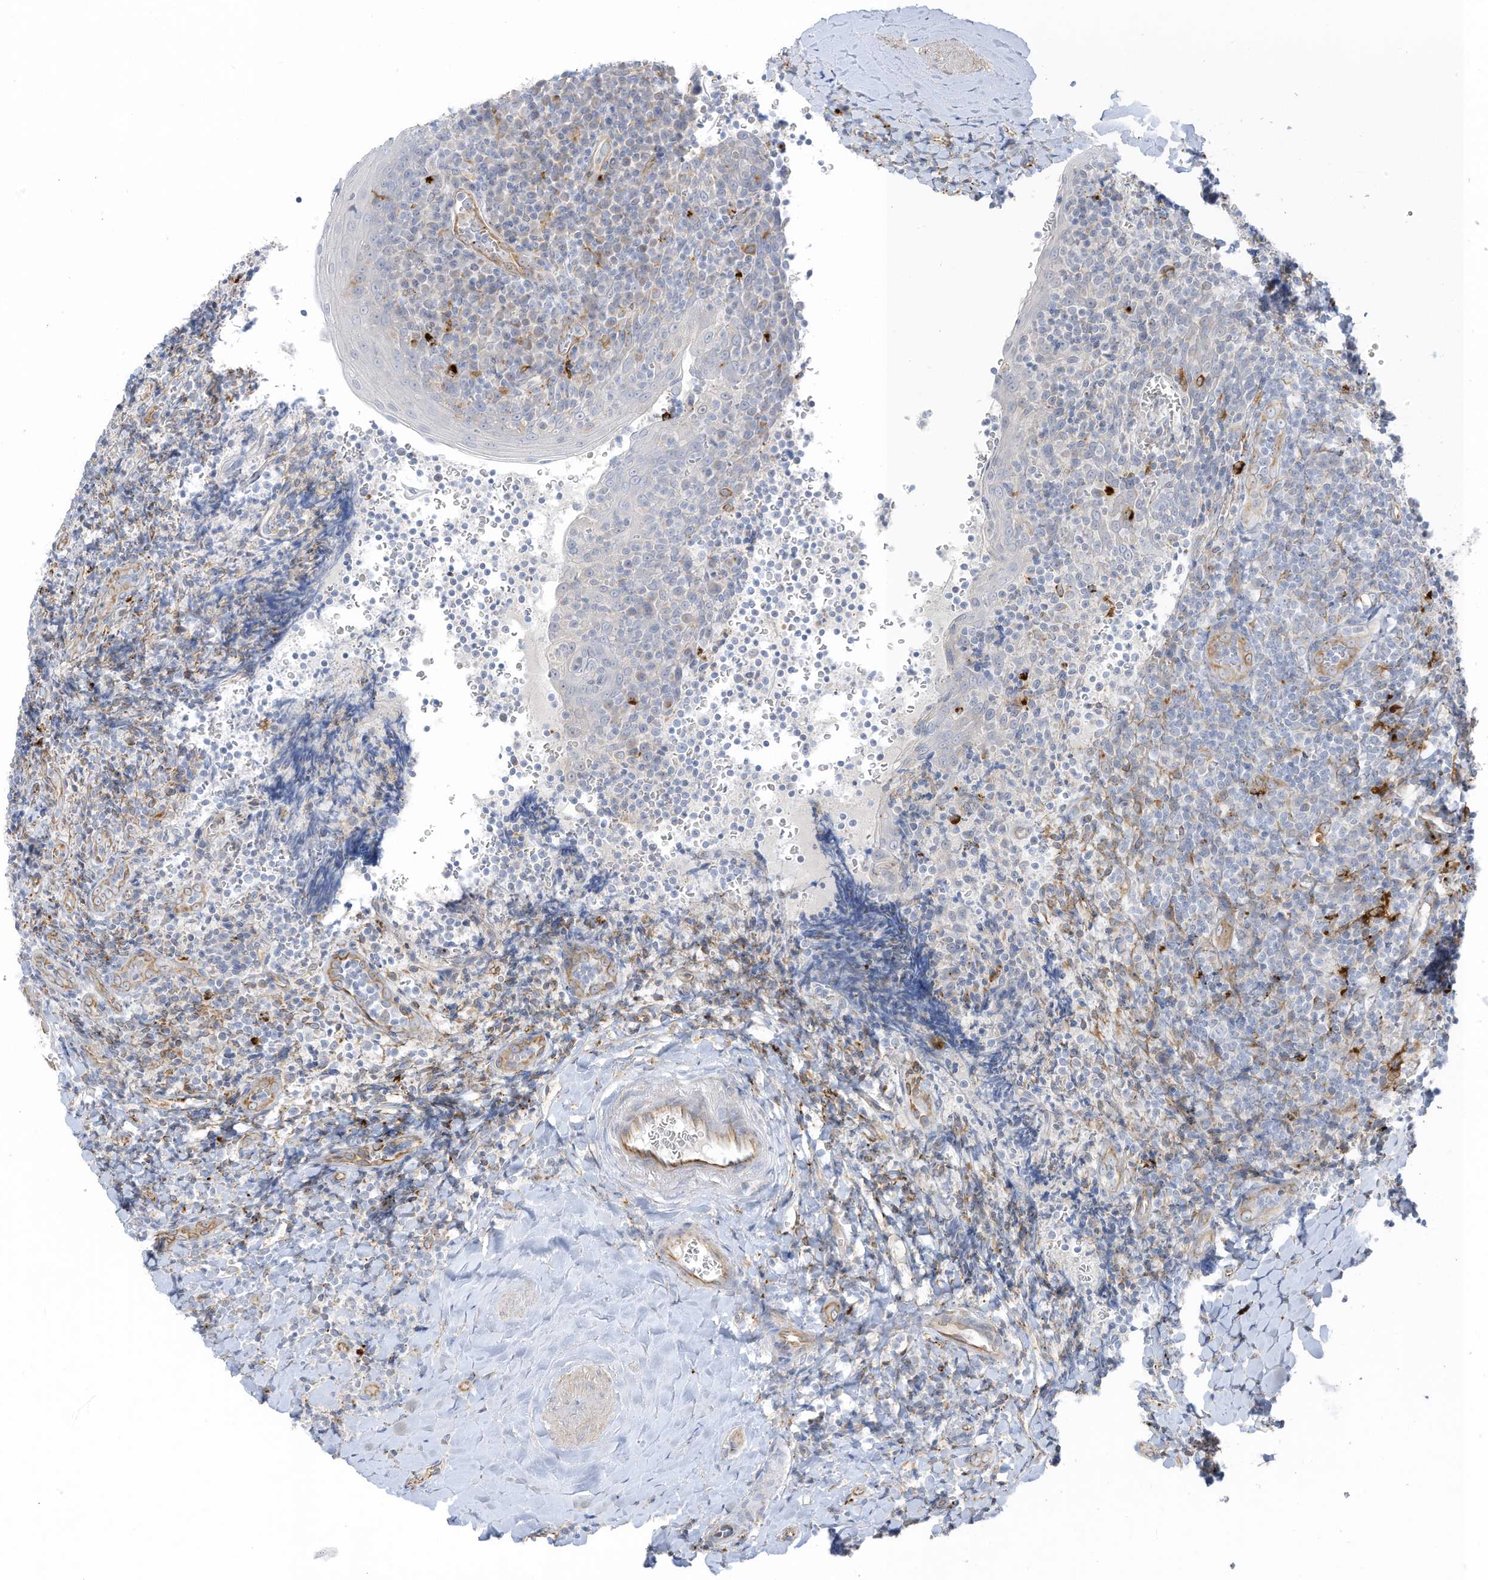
{"staining": {"intensity": "negative", "quantity": "none", "location": "none"}, "tissue": "tonsil", "cell_type": "Germinal center cells", "image_type": "normal", "snomed": [{"axis": "morphology", "description": "Normal tissue, NOS"}, {"axis": "topography", "description": "Tonsil"}], "caption": "This is a micrograph of IHC staining of normal tonsil, which shows no staining in germinal center cells. The staining was performed using DAB (3,3'-diaminobenzidine) to visualize the protein expression in brown, while the nuclei were stained in blue with hematoxylin (Magnification: 20x).", "gene": "TAL2", "patient": {"sex": "male", "age": 27}}